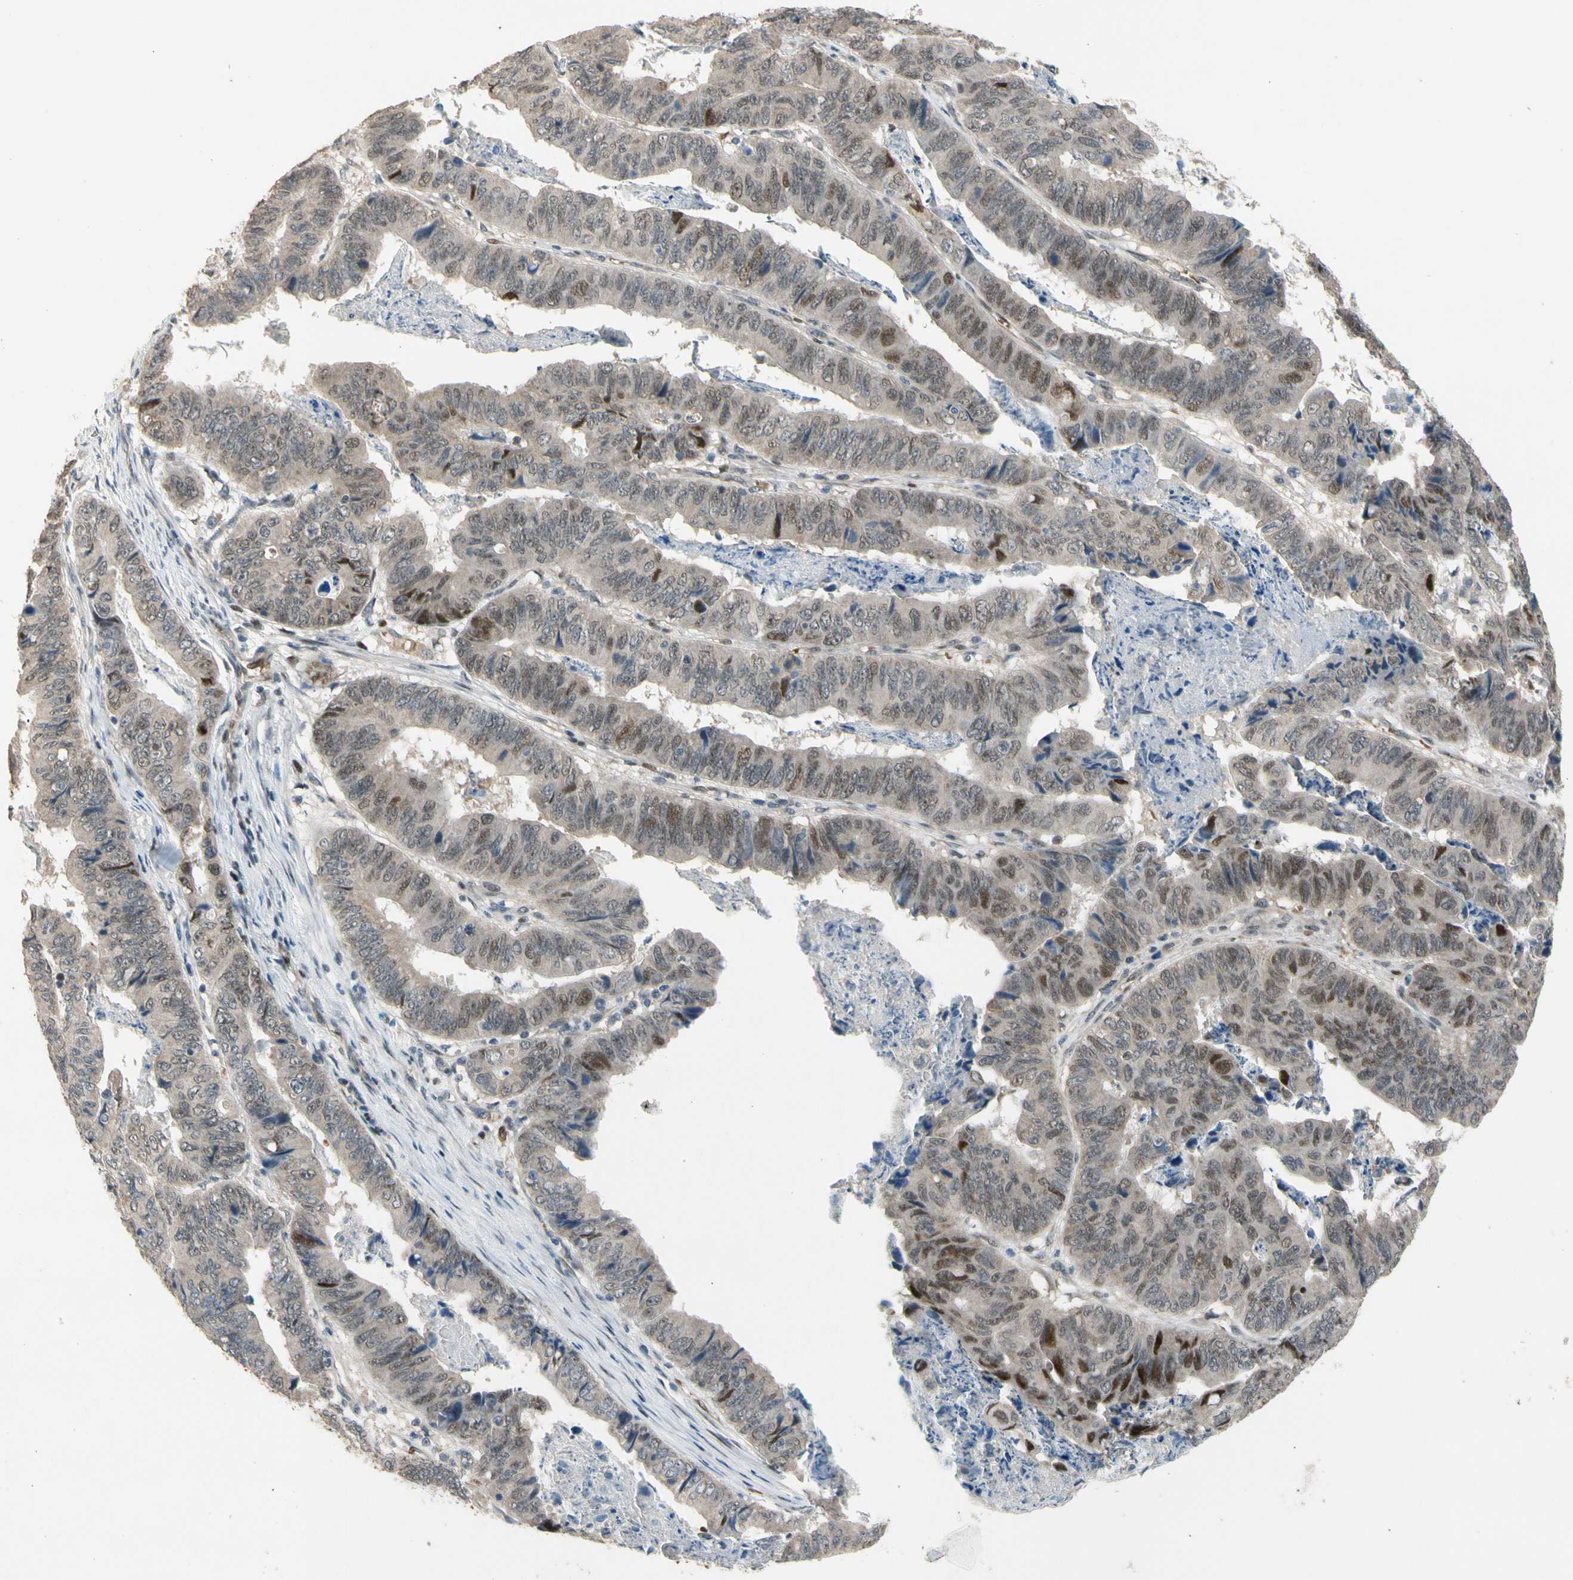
{"staining": {"intensity": "strong", "quantity": "<25%", "location": "cytoplasmic/membranous,nuclear"}, "tissue": "stomach cancer", "cell_type": "Tumor cells", "image_type": "cancer", "snomed": [{"axis": "morphology", "description": "Adenocarcinoma, NOS"}, {"axis": "topography", "description": "Stomach, lower"}], "caption": "A medium amount of strong cytoplasmic/membranous and nuclear staining is appreciated in about <25% of tumor cells in adenocarcinoma (stomach) tissue.", "gene": "ZNF184", "patient": {"sex": "male", "age": 77}}